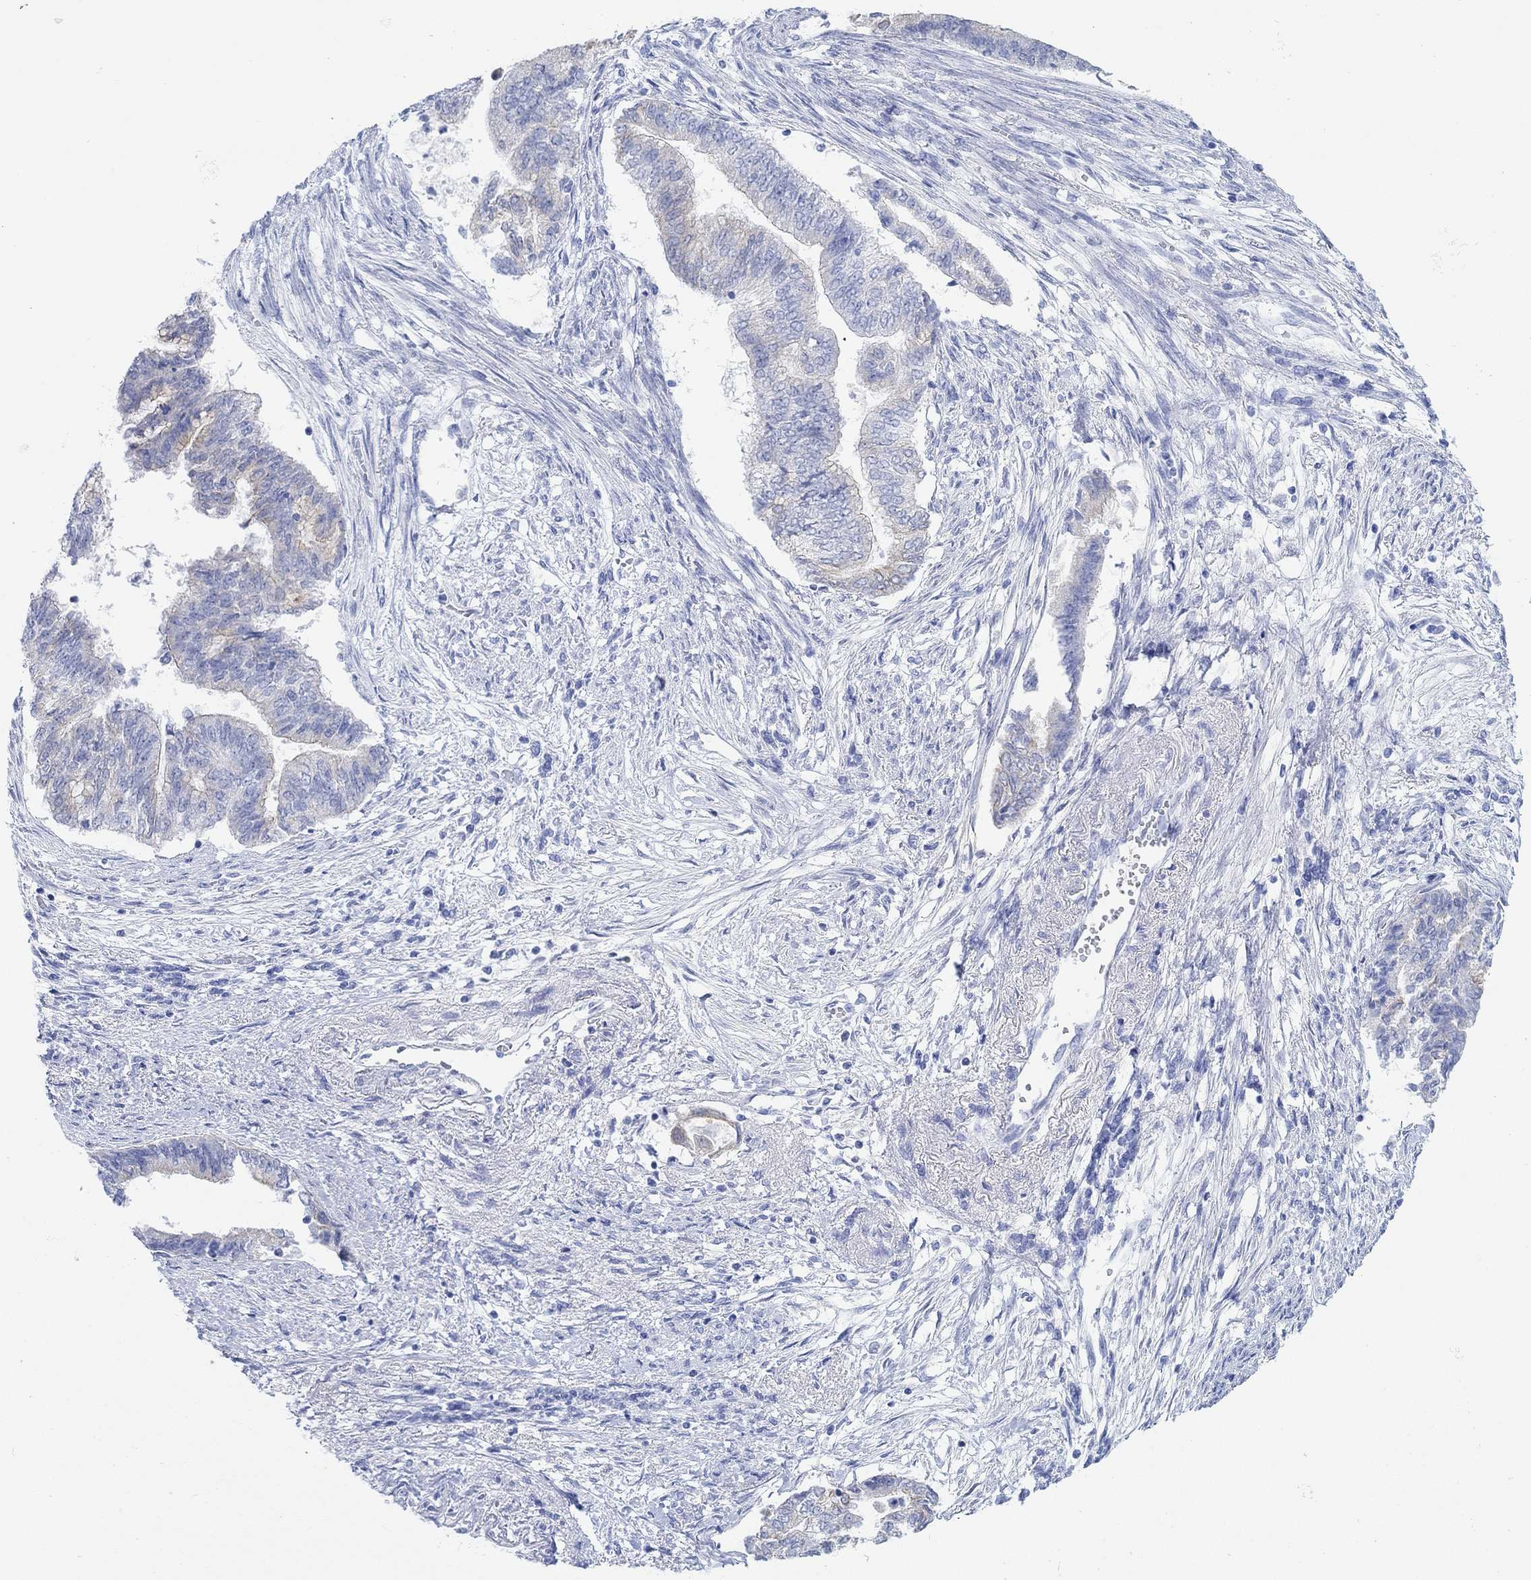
{"staining": {"intensity": "weak", "quantity": "<25%", "location": "cytoplasmic/membranous"}, "tissue": "endometrial cancer", "cell_type": "Tumor cells", "image_type": "cancer", "snomed": [{"axis": "morphology", "description": "Adenocarcinoma, NOS"}, {"axis": "topography", "description": "Endometrium"}], "caption": "An IHC photomicrograph of adenocarcinoma (endometrial) is shown. There is no staining in tumor cells of adenocarcinoma (endometrial).", "gene": "AK8", "patient": {"sex": "female", "age": 65}}